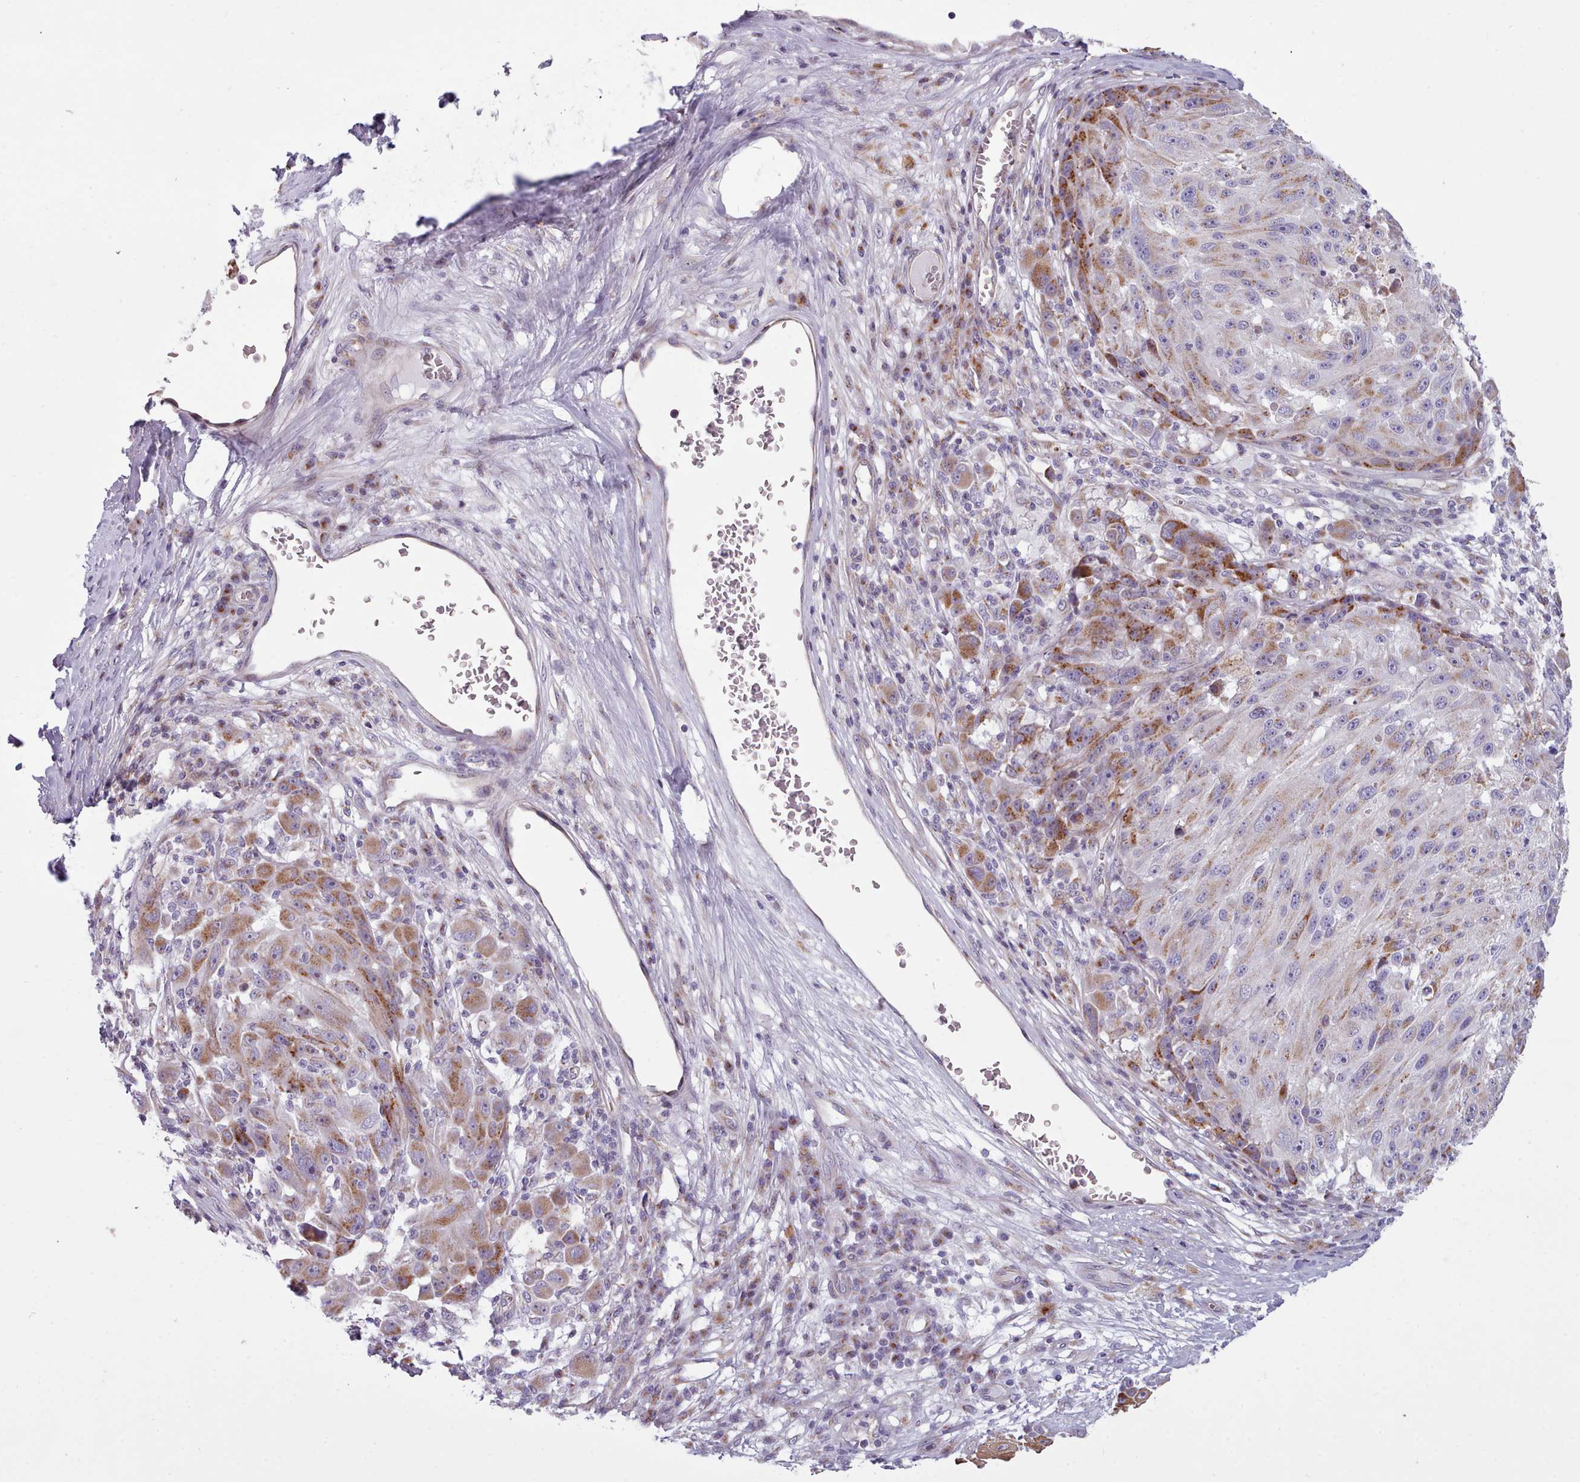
{"staining": {"intensity": "moderate", "quantity": "<25%", "location": "cytoplasmic/membranous"}, "tissue": "melanoma", "cell_type": "Tumor cells", "image_type": "cancer", "snomed": [{"axis": "morphology", "description": "Malignant melanoma, NOS"}, {"axis": "topography", "description": "Skin"}], "caption": "Immunohistochemistry staining of malignant melanoma, which reveals low levels of moderate cytoplasmic/membranous staining in approximately <25% of tumor cells indicating moderate cytoplasmic/membranous protein staining. The staining was performed using DAB (3,3'-diaminobenzidine) (brown) for protein detection and nuclei were counterstained in hematoxylin (blue).", "gene": "SLC52A3", "patient": {"sex": "male", "age": 53}}